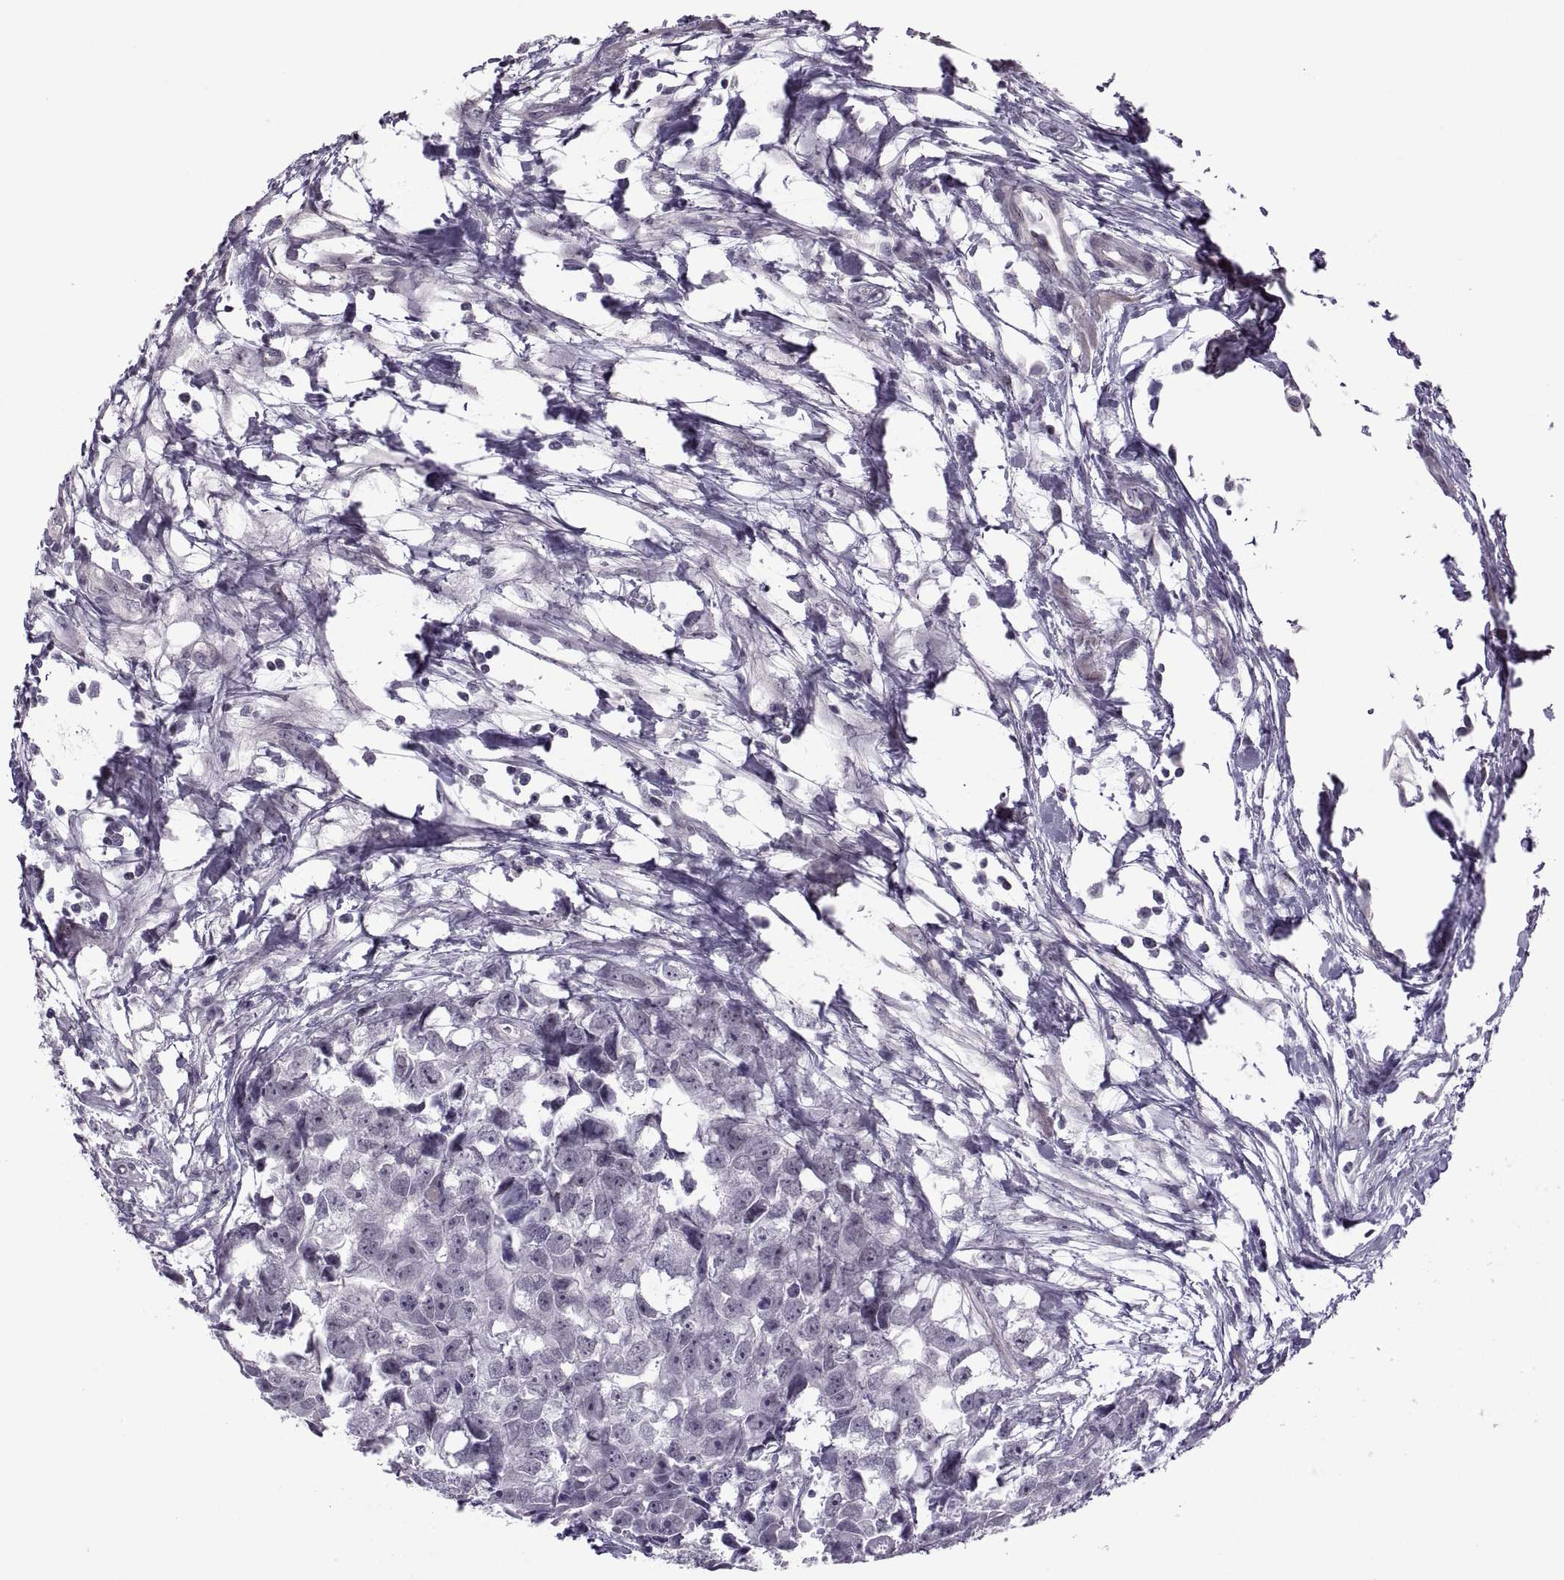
{"staining": {"intensity": "negative", "quantity": "none", "location": "none"}, "tissue": "testis cancer", "cell_type": "Tumor cells", "image_type": "cancer", "snomed": [{"axis": "morphology", "description": "Carcinoma, Embryonal, NOS"}, {"axis": "morphology", "description": "Teratoma, malignant, NOS"}, {"axis": "topography", "description": "Testis"}], "caption": "An immunohistochemistry (IHC) image of testis teratoma (malignant) is shown. There is no staining in tumor cells of testis teratoma (malignant).", "gene": "ODF3", "patient": {"sex": "male", "age": 44}}